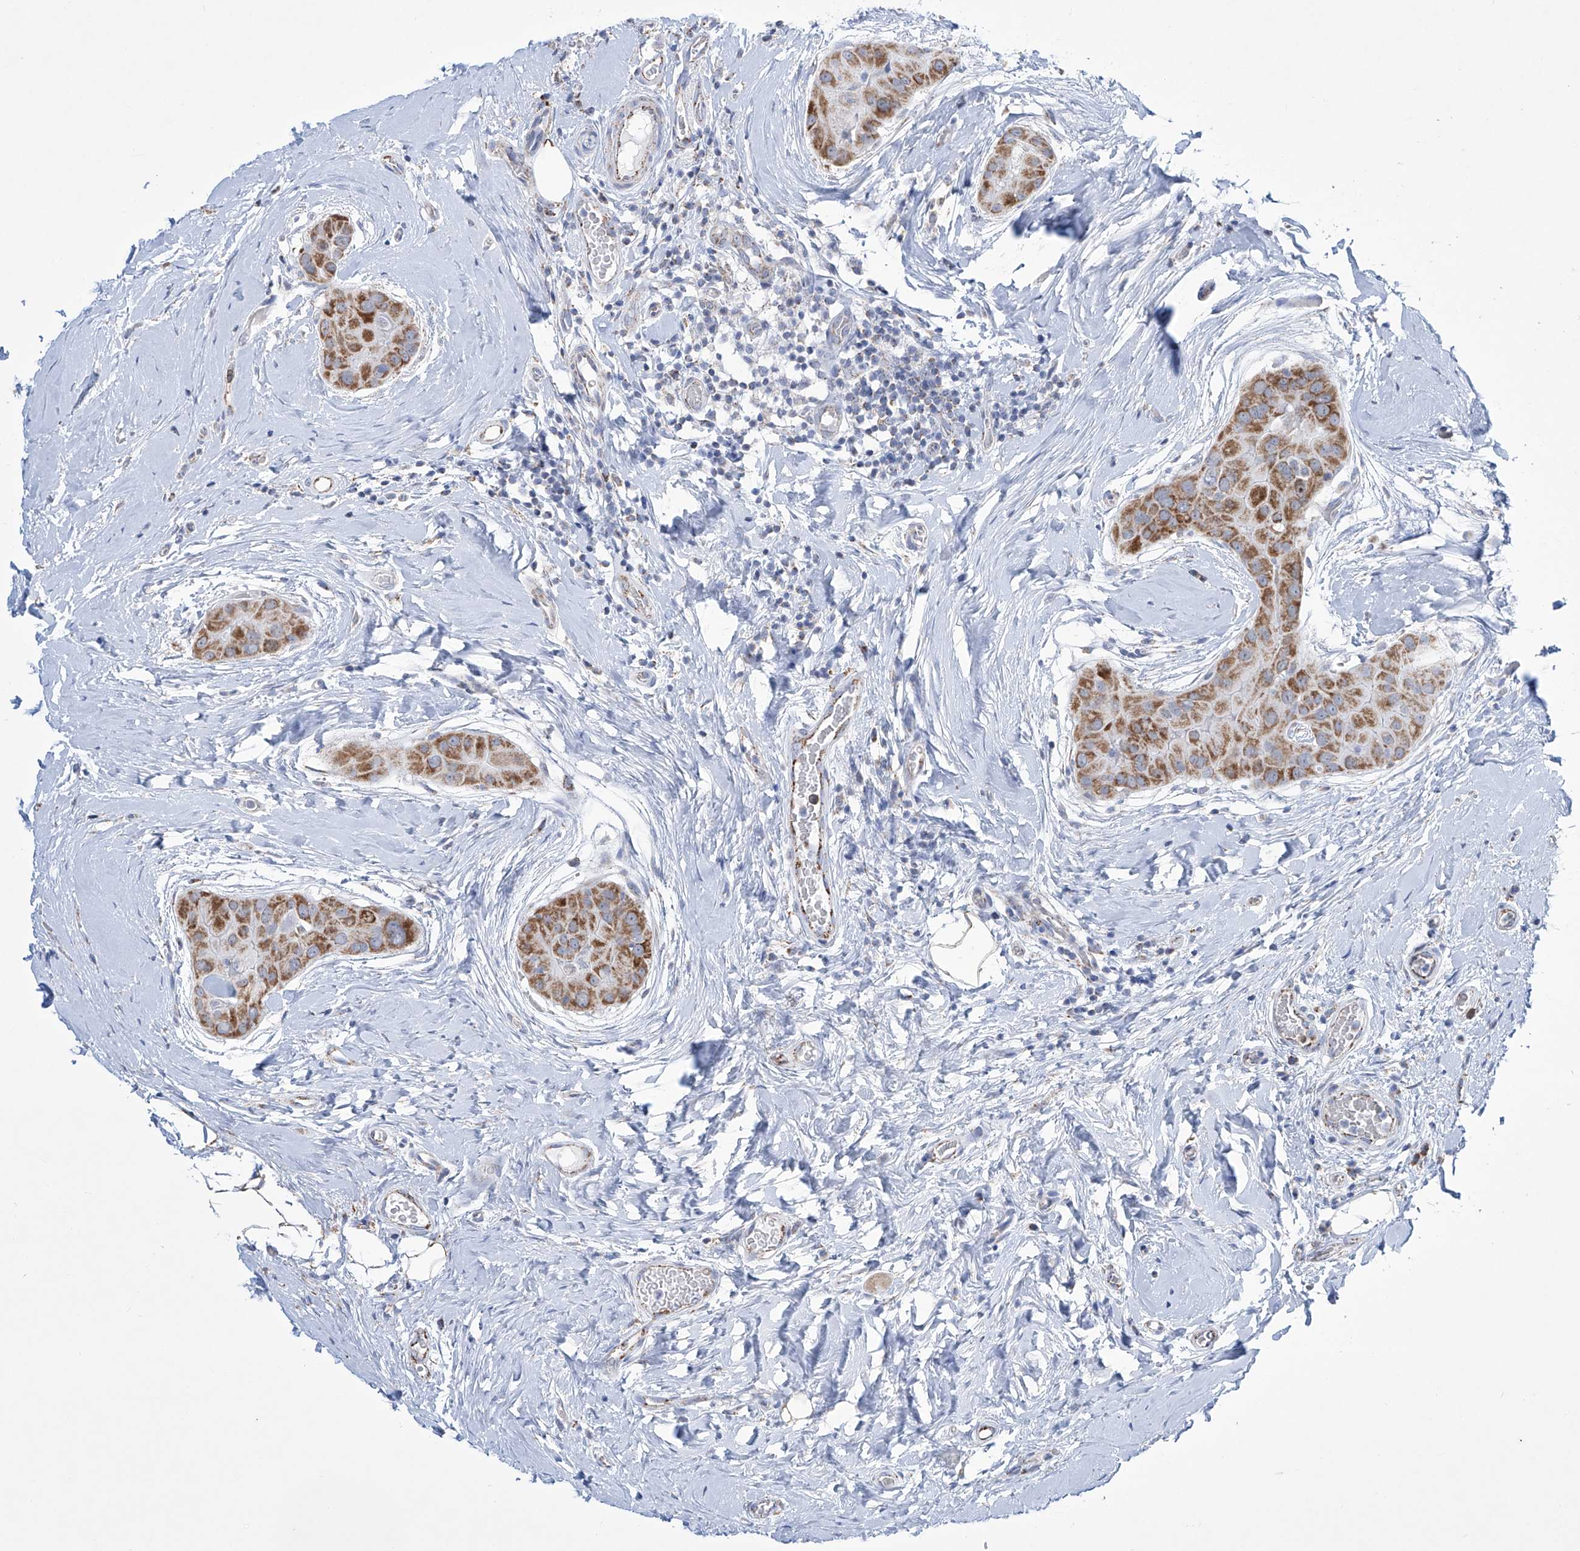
{"staining": {"intensity": "moderate", "quantity": ">75%", "location": "cytoplasmic/membranous"}, "tissue": "thyroid cancer", "cell_type": "Tumor cells", "image_type": "cancer", "snomed": [{"axis": "morphology", "description": "Papillary adenocarcinoma, NOS"}, {"axis": "topography", "description": "Thyroid gland"}], "caption": "This photomicrograph exhibits thyroid cancer (papillary adenocarcinoma) stained with IHC to label a protein in brown. The cytoplasmic/membranous of tumor cells show moderate positivity for the protein. Nuclei are counter-stained blue.", "gene": "ALDH6A1", "patient": {"sex": "male", "age": 33}}